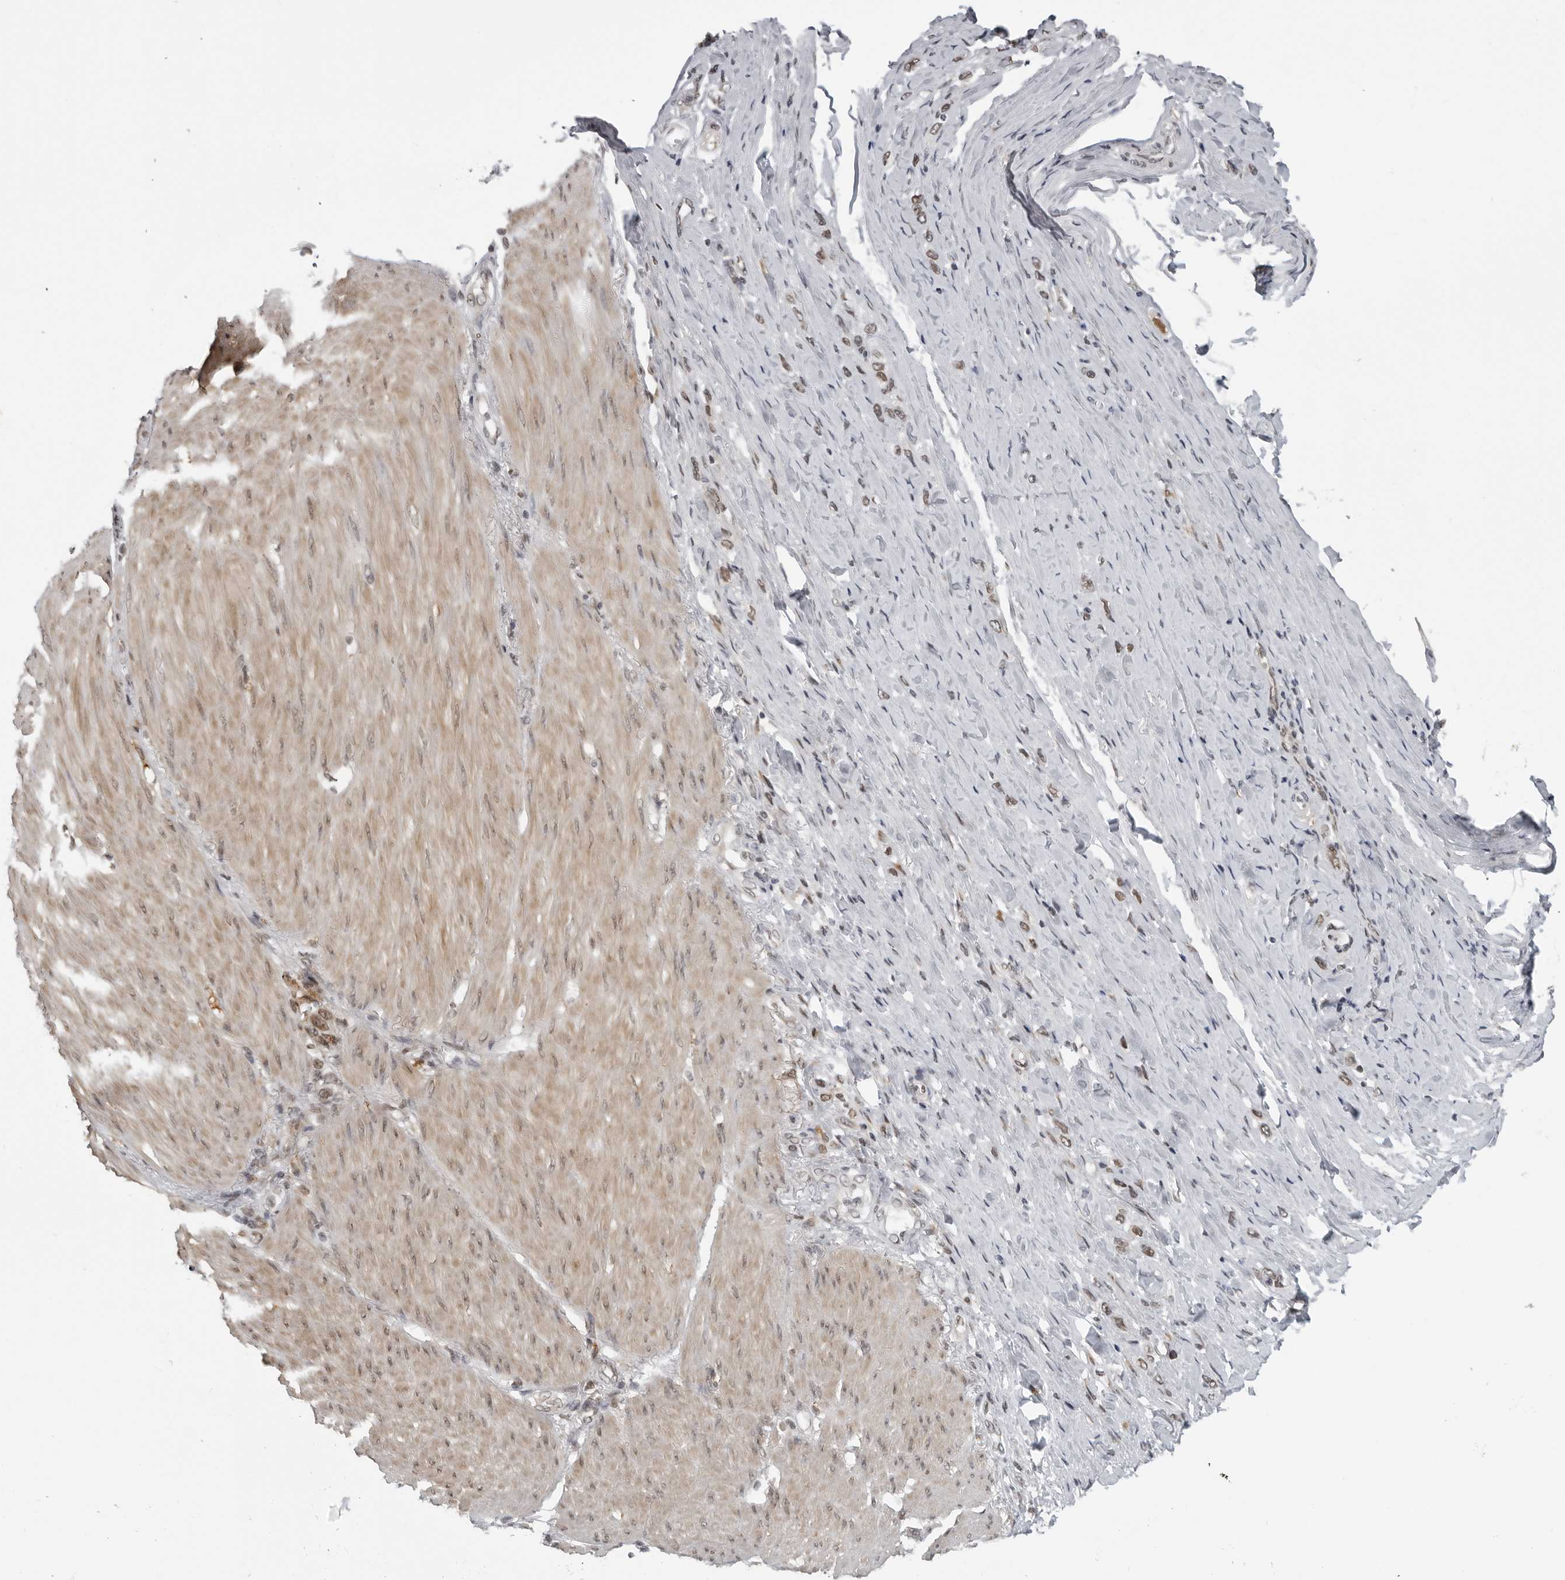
{"staining": {"intensity": "weak", "quantity": ">75%", "location": "nuclear"}, "tissue": "stomach cancer", "cell_type": "Tumor cells", "image_type": "cancer", "snomed": [{"axis": "morphology", "description": "Adenocarcinoma, NOS"}, {"axis": "topography", "description": "Stomach"}], "caption": "Immunohistochemical staining of human stomach adenocarcinoma shows low levels of weak nuclear protein positivity in about >75% of tumor cells.", "gene": "MAF", "patient": {"sex": "female", "age": 65}}